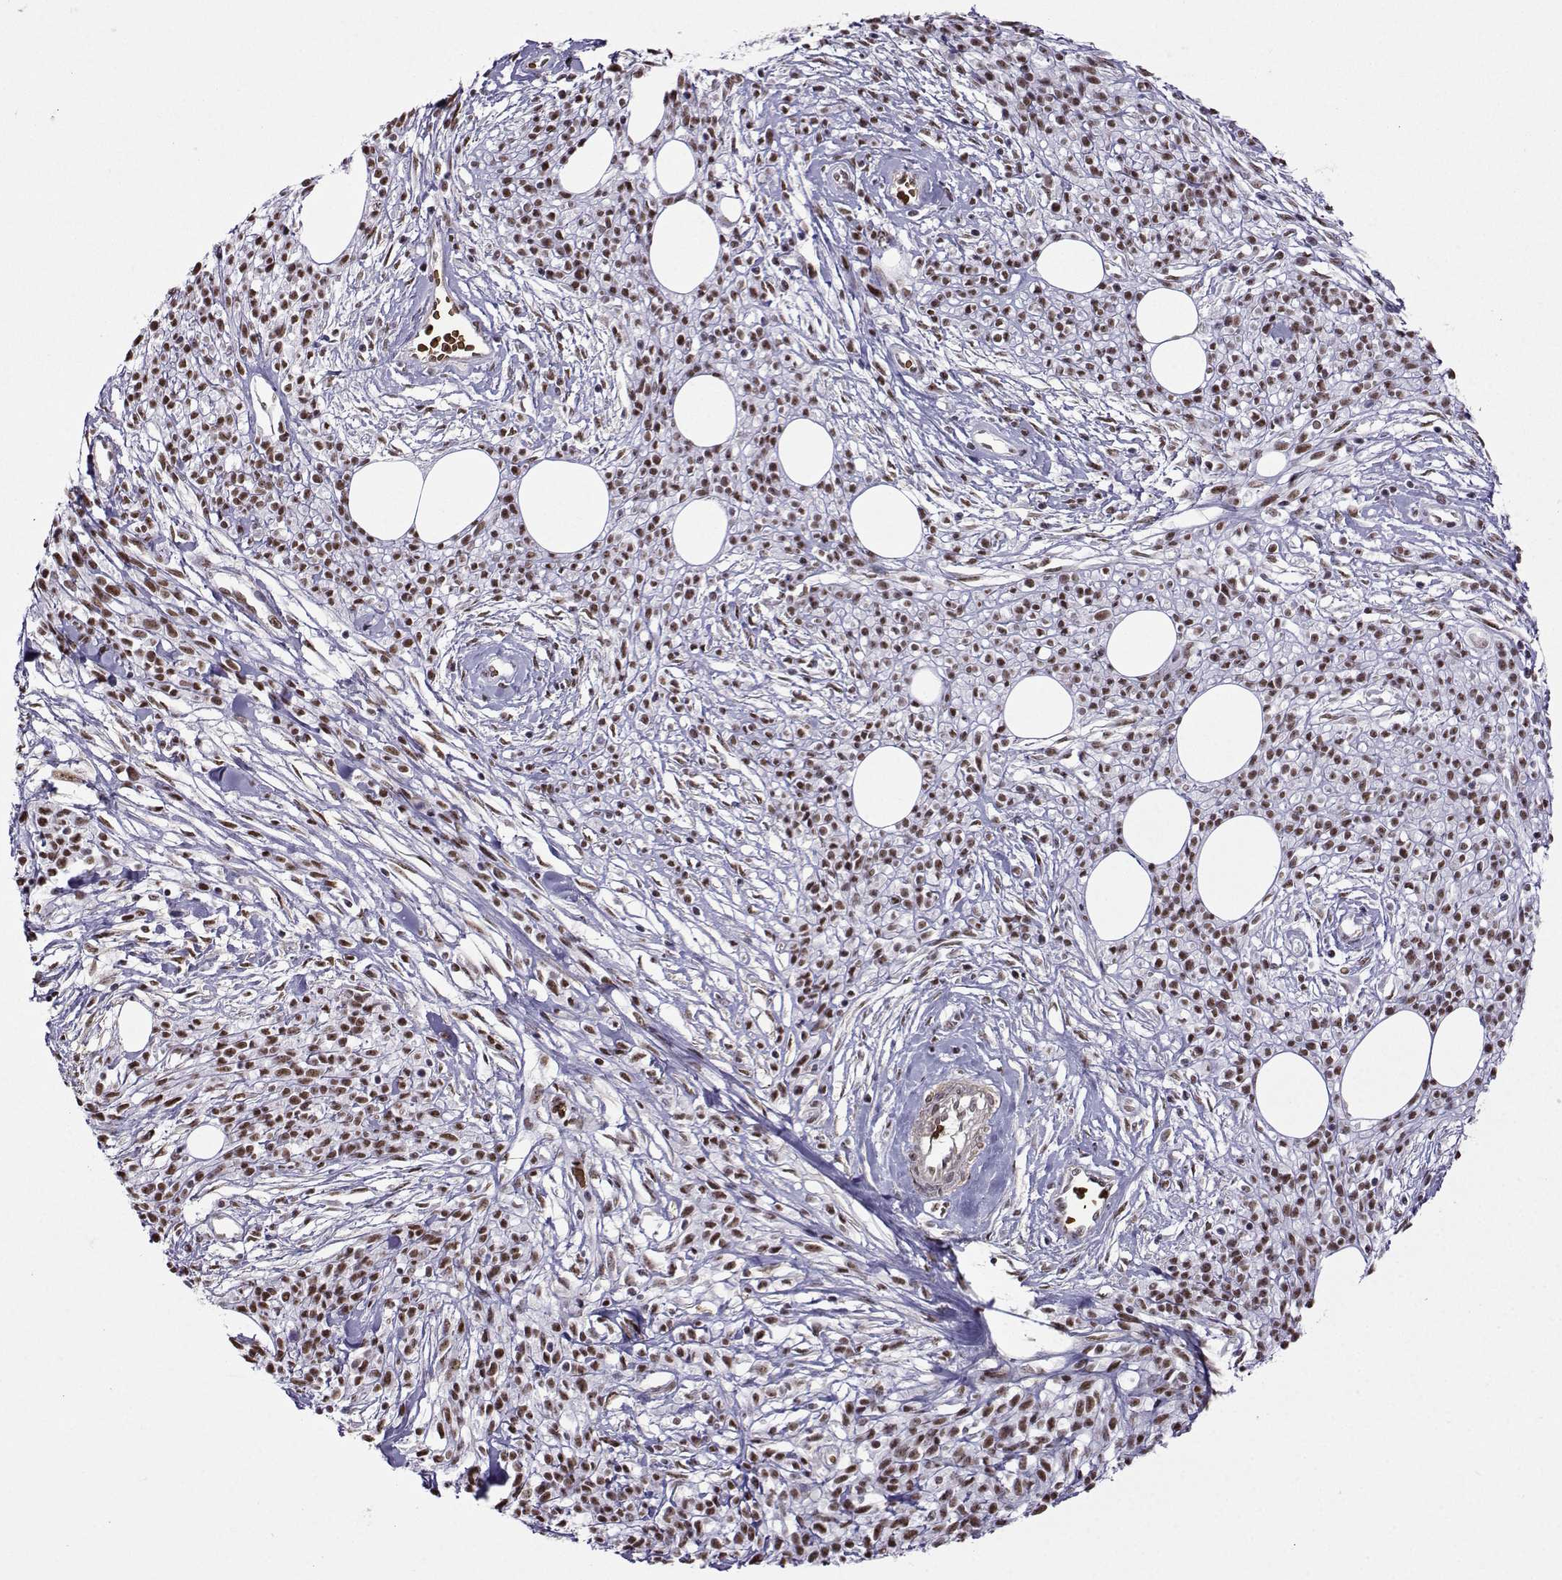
{"staining": {"intensity": "moderate", "quantity": ">75%", "location": "nuclear"}, "tissue": "melanoma", "cell_type": "Tumor cells", "image_type": "cancer", "snomed": [{"axis": "morphology", "description": "Malignant melanoma, NOS"}, {"axis": "topography", "description": "Skin"}, {"axis": "topography", "description": "Skin of trunk"}], "caption": "Immunohistochemistry staining of melanoma, which displays medium levels of moderate nuclear staining in about >75% of tumor cells indicating moderate nuclear protein positivity. The staining was performed using DAB (brown) for protein detection and nuclei were counterstained in hematoxylin (blue).", "gene": "CCNK", "patient": {"sex": "male", "age": 74}}